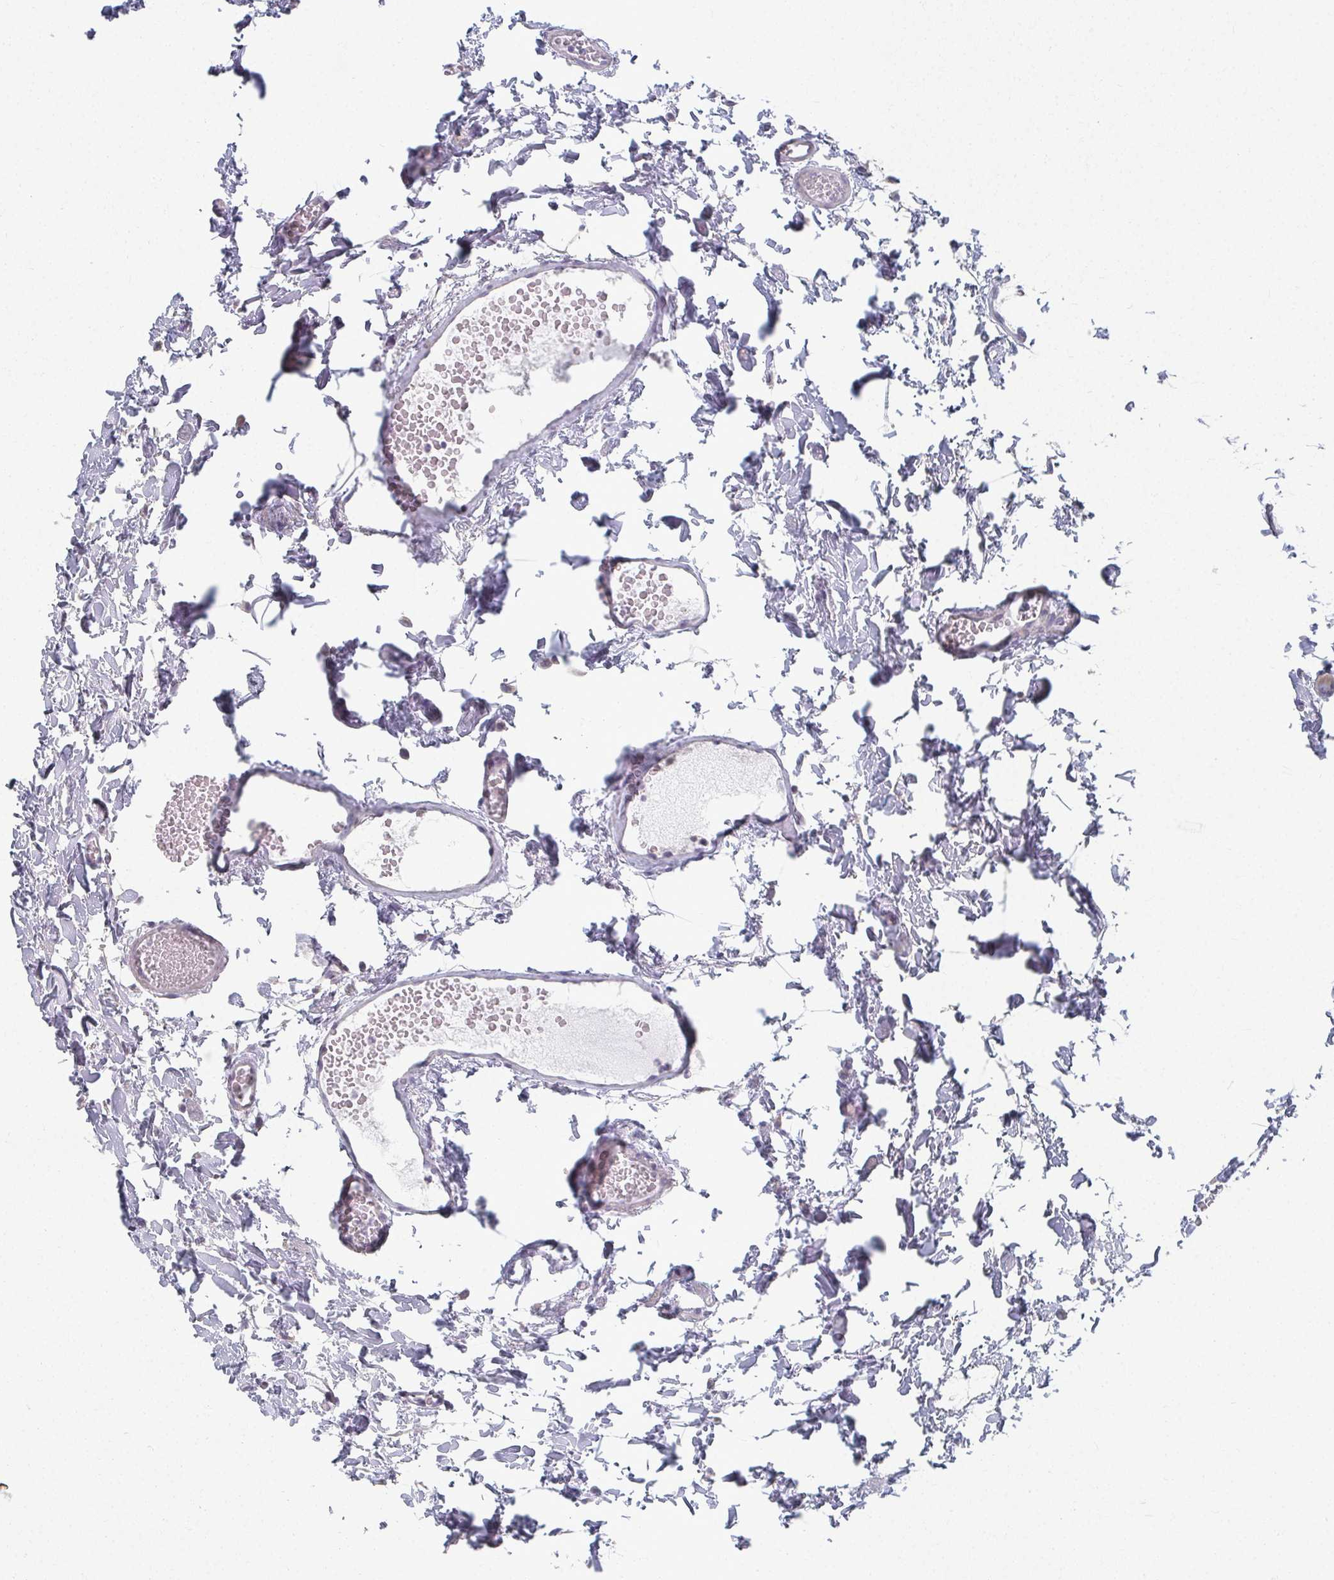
{"staining": {"intensity": "negative", "quantity": "none", "location": "none"}, "tissue": "colon", "cell_type": "Endothelial cells", "image_type": "normal", "snomed": [{"axis": "morphology", "description": "Normal tissue, NOS"}, {"axis": "topography", "description": "Colon"}, {"axis": "topography", "description": "Peripheral nerve tissue"}], "caption": "Colon was stained to show a protein in brown. There is no significant expression in endothelial cells. The staining was performed using DAB to visualize the protein expression in brown, while the nuclei were stained in blue with hematoxylin (Magnification: 20x).", "gene": "CAMKV", "patient": {"sex": "male", "age": 84}}